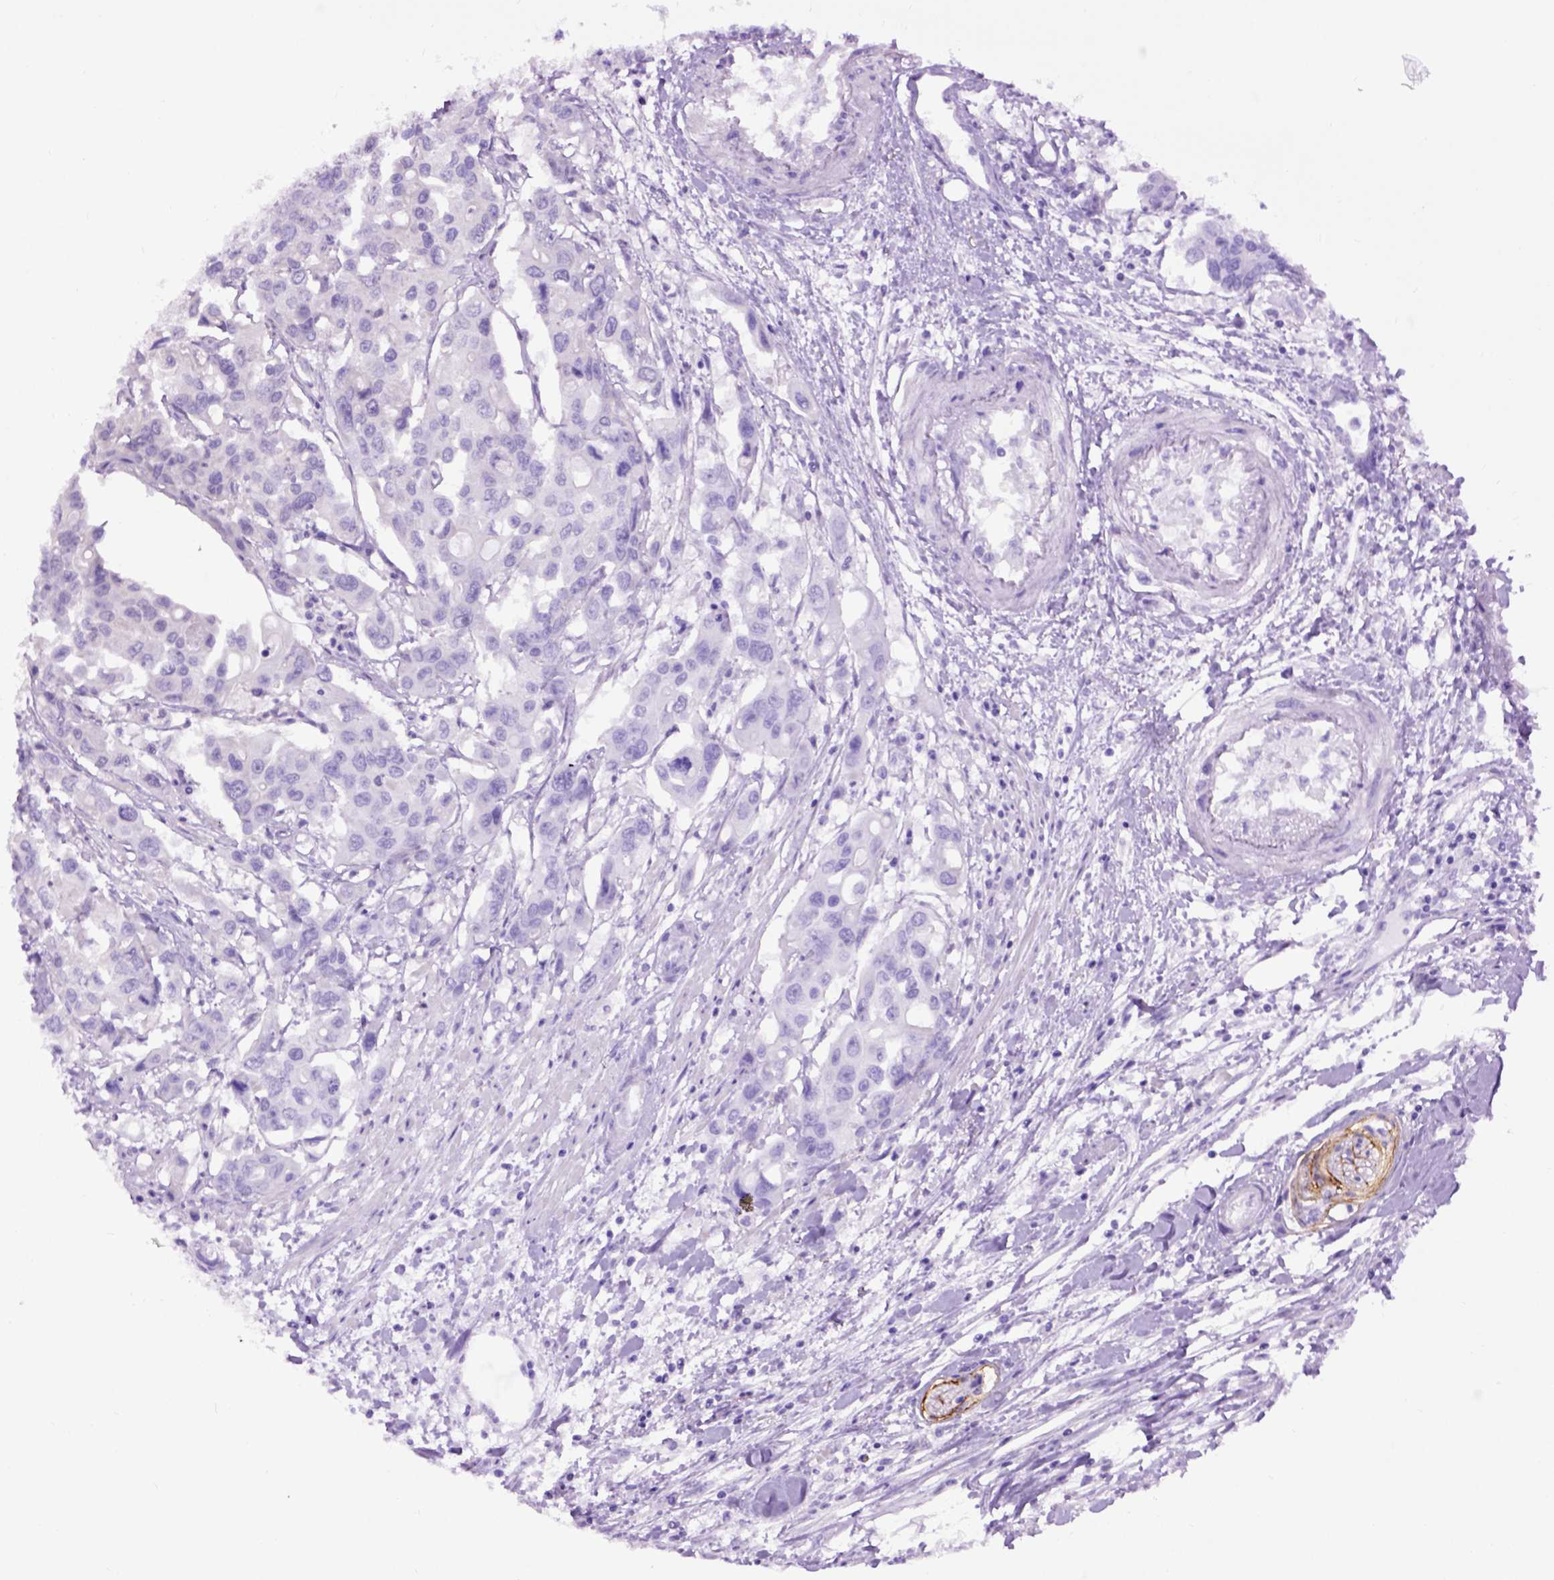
{"staining": {"intensity": "negative", "quantity": "none", "location": "none"}, "tissue": "colorectal cancer", "cell_type": "Tumor cells", "image_type": "cancer", "snomed": [{"axis": "morphology", "description": "Adenocarcinoma, NOS"}, {"axis": "topography", "description": "Colon"}], "caption": "Colorectal cancer was stained to show a protein in brown. There is no significant expression in tumor cells.", "gene": "EMILIN3", "patient": {"sex": "male", "age": 77}}